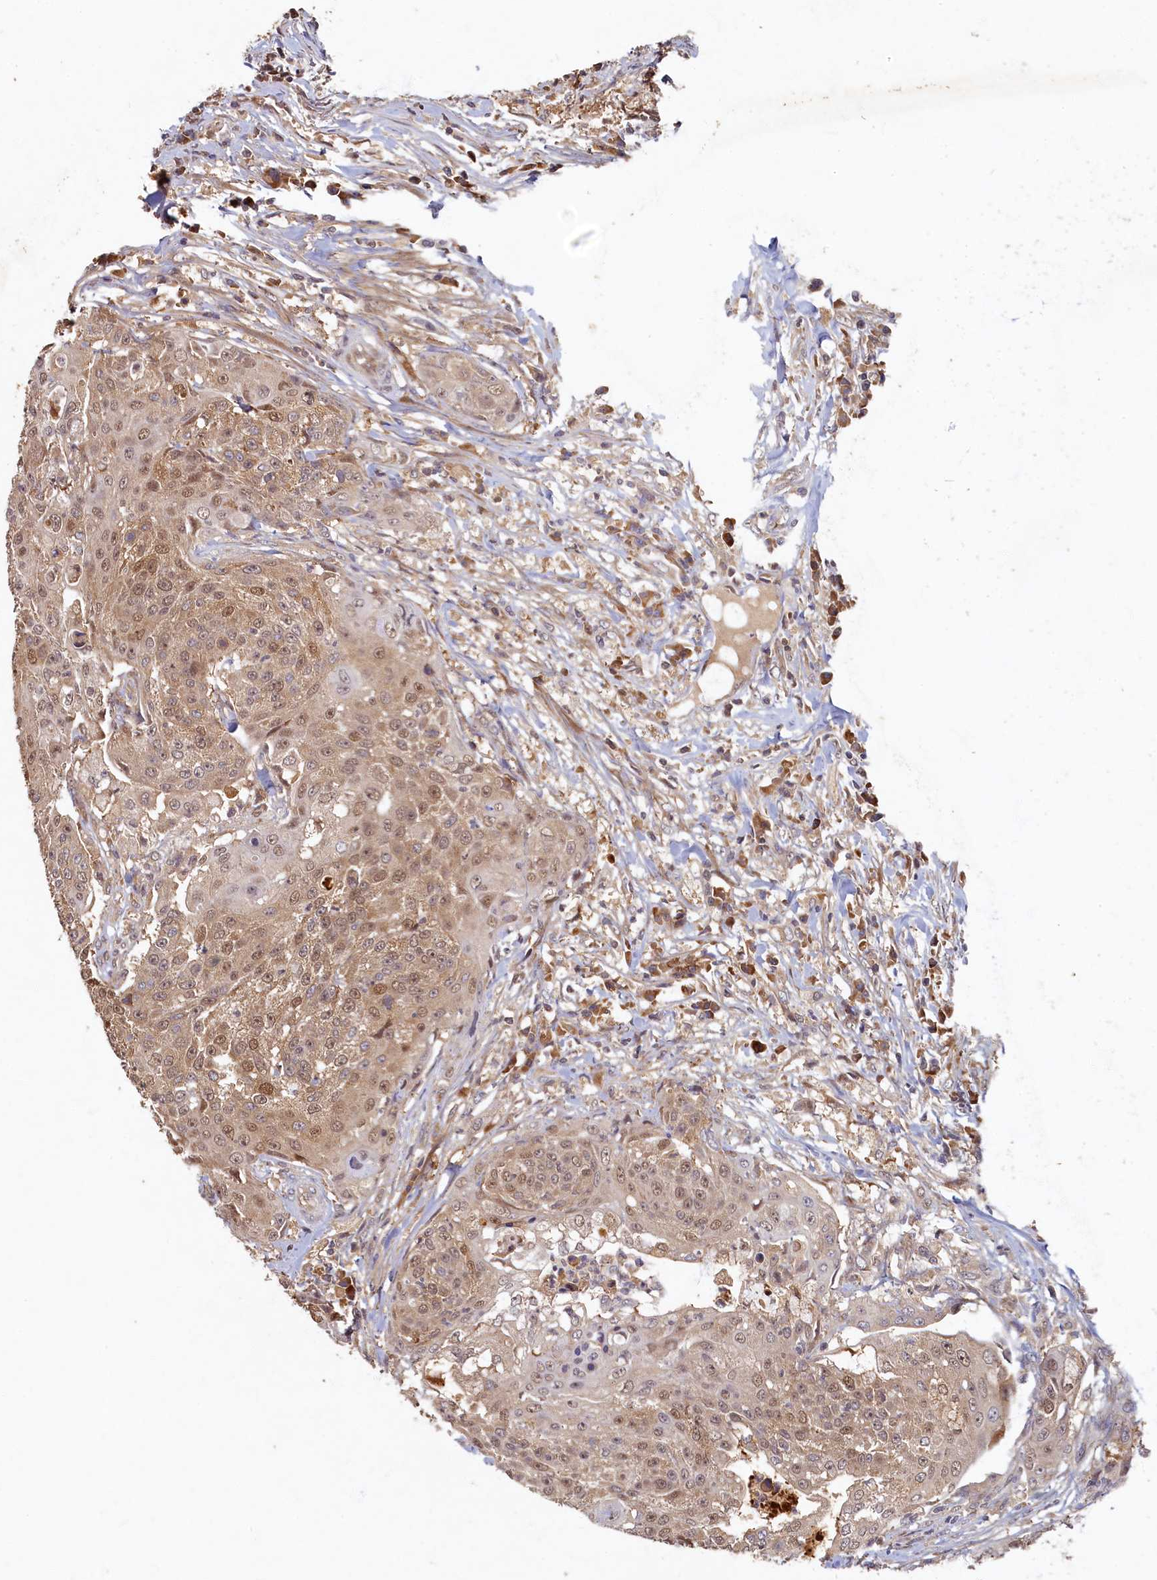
{"staining": {"intensity": "moderate", "quantity": "25%-75%", "location": "cytoplasmic/membranous,nuclear"}, "tissue": "urothelial cancer", "cell_type": "Tumor cells", "image_type": "cancer", "snomed": [{"axis": "morphology", "description": "Urothelial carcinoma, High grade"}, {"axis": "topography", "description": "Urinary bladder"}], "caption": "Moderate cytoplasmic/membranous and nuclear protein staining is present in approximately 25%-75% of tumor cells in high-grade urothelial carcinoma.", "gene": "LCMT2", "patient": {"sex": "female", "age": 63}}